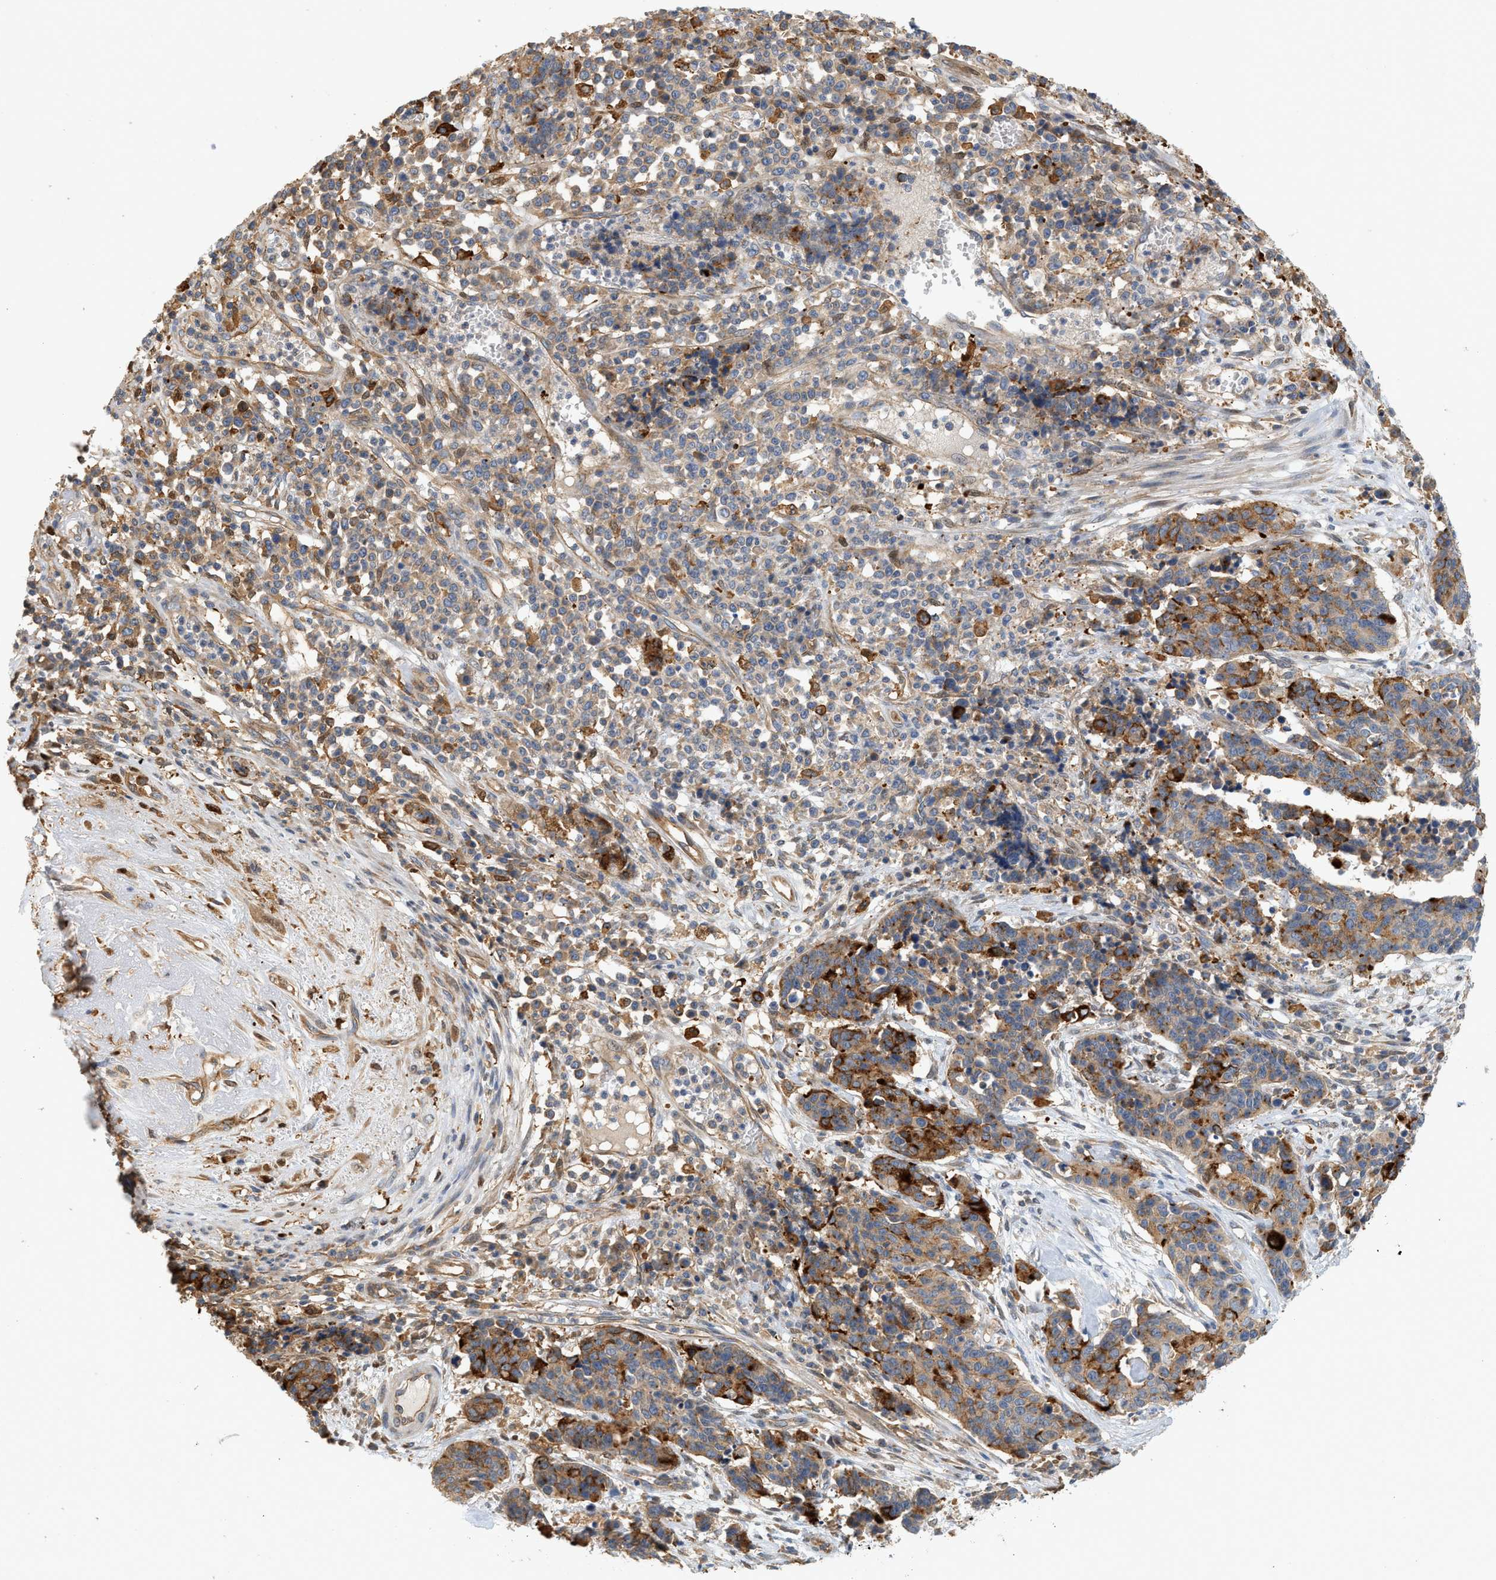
{"staining": {"intensity": "moderate", "quantity": ">75%", "location": "cytoplasmic/membranous"}, "tissue": "cervical cancer", "cell_type": "Tumor cells", "image_type": "cancer", "snomed": [{"axis": "morphology", "description": "Squamous cell carcinoma, NOS"}, {"axis": "topography", "description": "Cervix"}], "caption": "IHC staining of cervical cancer (squamous cell carcinoma), which displays medium levels of moderate cytoplasmic/membranous staining in about >75% of tumor cells indicating moderate cytoplasmic/membranous protein staining. The staining was performed using DAB (brown) for protein detection and nuclei were counterstained in hematoxylin (blue).", "gene": "CTXN1", "patient": {"sex": "female", "age": 35}}